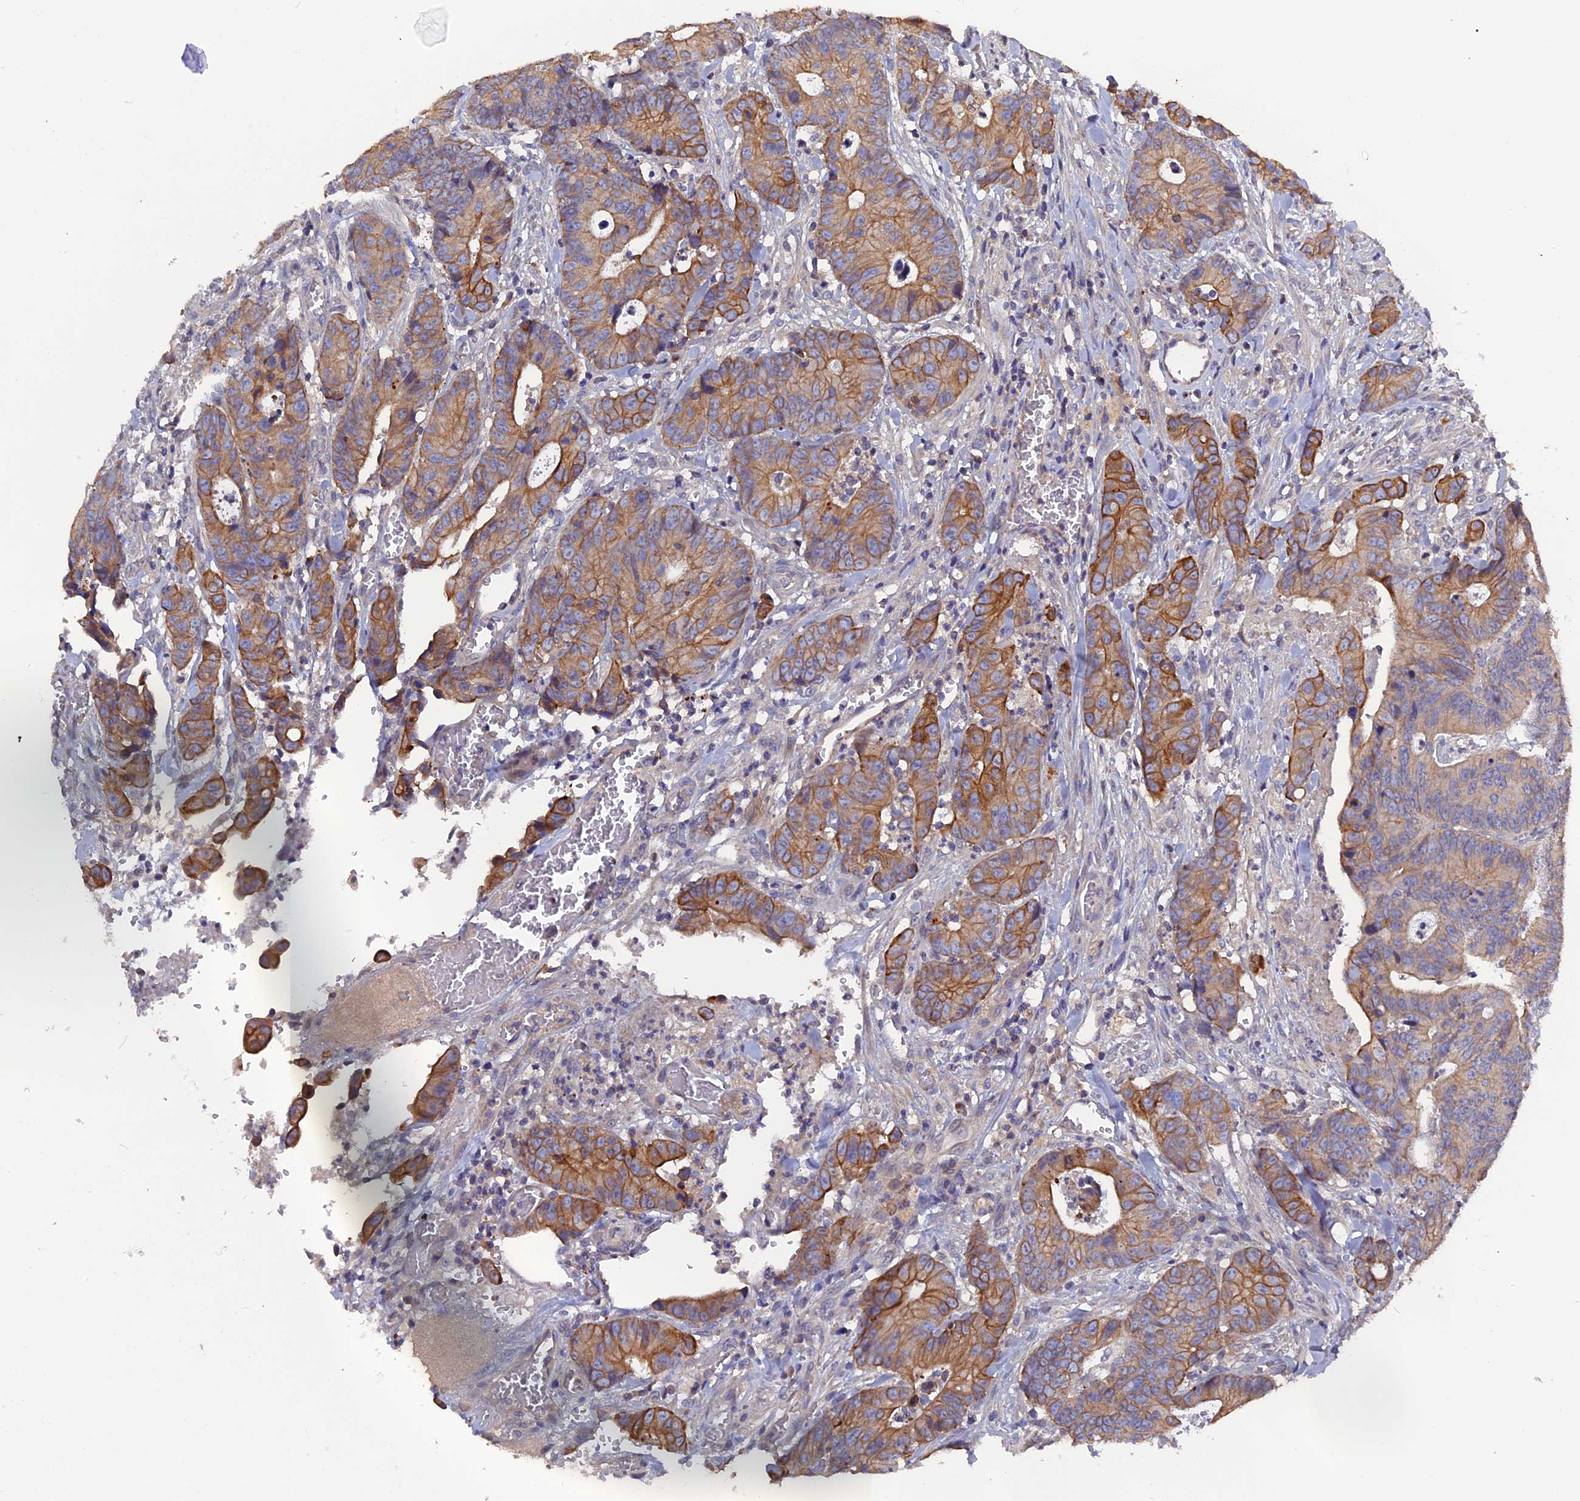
{"staining": {"intensity": "moderate", "quantity": ">75%", "location": "cytoplasmic/membranous"}, "tissue": "colorectal cancer", "cell_type": "Tumor cells", "image_type": "cancer", "snomed": [{"axis": "morphology", "description": "Adenocarcinoma, NOS"}, {"axis": "topography", "description": "Colon"}], "caption": "Brown immunohistochemical staining in human colorectal cancer shows moderate cytoplasmic/membranous staining in approximately >75% of tumor cells. (brown staining indicates protein expression, while blue staining denotes nuclei).", "gene": "ZCCHC2", "patient": {"sex": "female", "age": 57}}